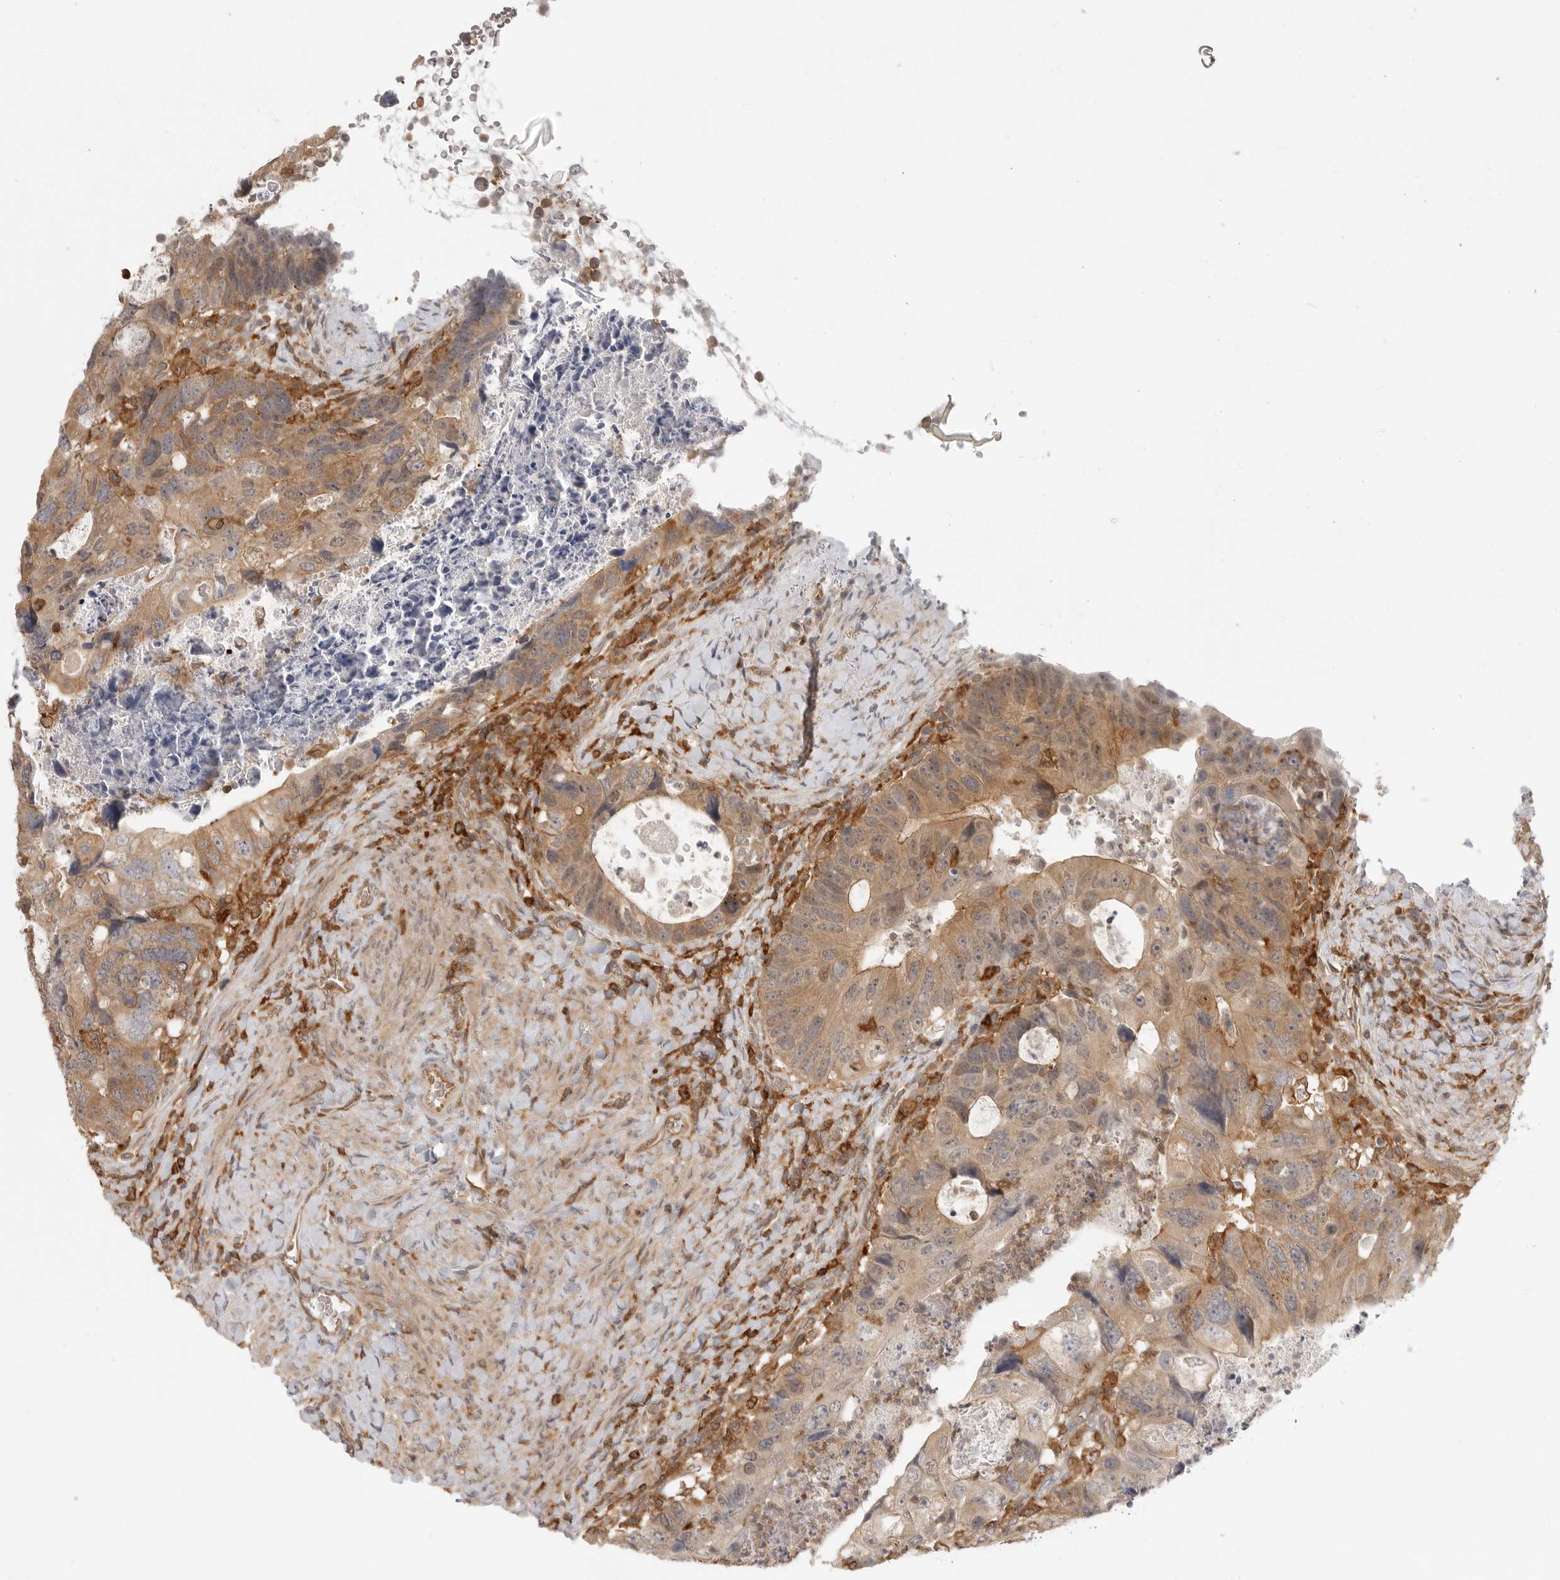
{"staining": {"intensity": "moderate", "quantity": ">75%", "location": "cytoplasmic/membranous"}, "tissue": "colorectal cancer", "cell_type": "Tumor cells", "image_type": "cancer", "snomed": [{"axis": "morphology", "description": "Adenocarcinoma, NOS"}, {"axis": "topography", "description": "Rectum"}], "caption": "An immunohistochemistry (IHC) histopathology image of neoplastic tissue is shown. Protein staining in brown labels moderate cytoplasmic/membranous positivity in colorectal cancer (adenocarcinoma) within tumor cells.", "gene": "DBNL", "patient": {"sex": "male", "age": 59}}